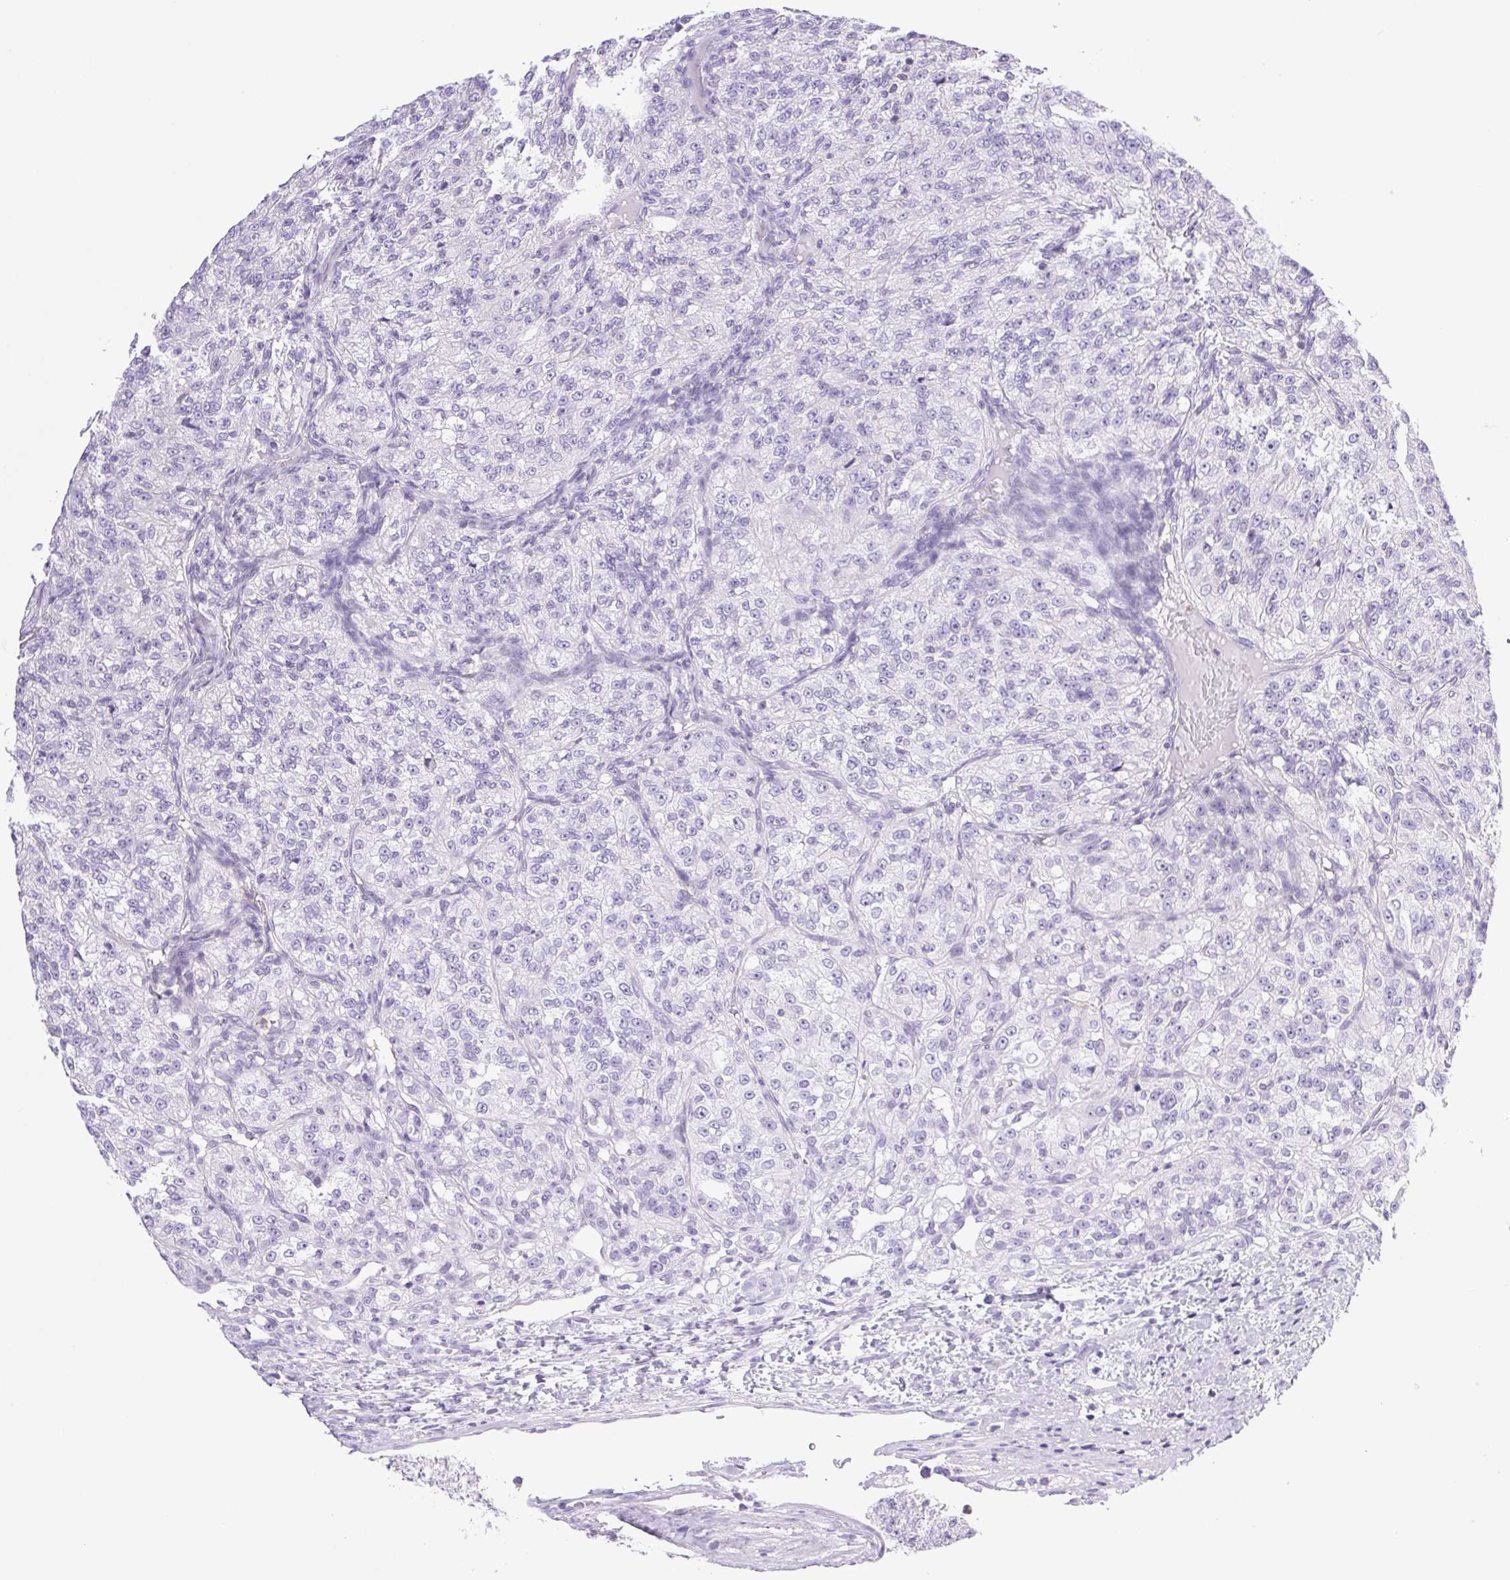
{"staining": {"intensity": "negative", "quantity": "none", "location": "none"}, "tissue": "renal cancer", "cell_type": "Tumor cells", "image_type": "cancer", "snomed": [{"axis": "morphology", "description": "Adenocarcinoma, NOS"}, {"axis": "topography", "description": "Kidney"}], "caption": "Immunohistochemistry (IHC) photomicrograph of neoplastic tissue: renal cancer (adenocarcinoma) stained with DAB (3,3'-diaminobenzidine) shows no significant protein expression in tumor cells.", "gene": "SYNPR", "patient": {"sex": "female", "age": 63}}